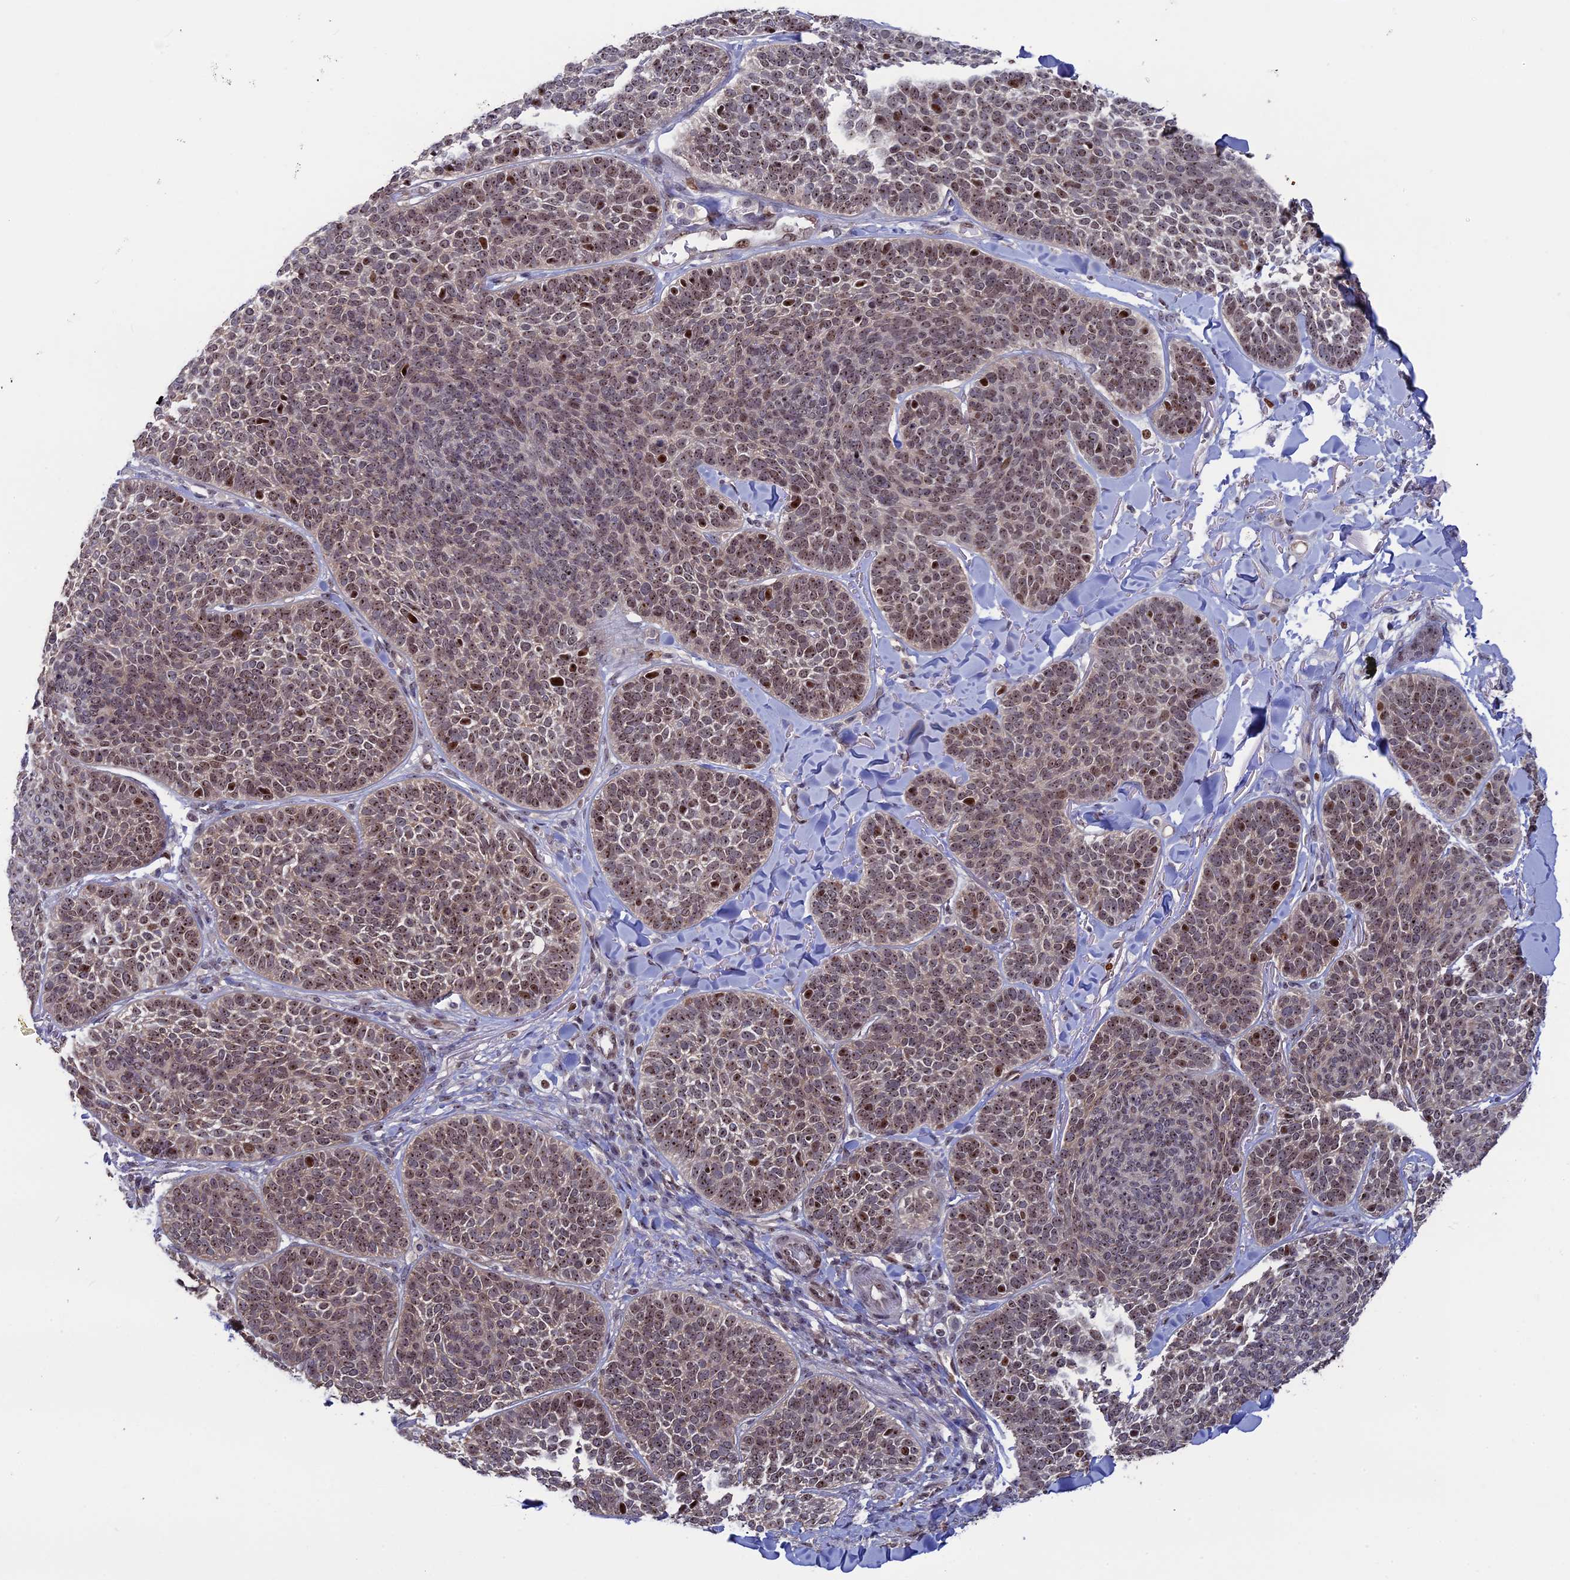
{"staining": {"intensity": "weak", "quantity": ">75%", "location": "nuclear"}, "tissue": "skin cancer", "cell_type": "Tumor cells", "image_type": "cancer", "snomed": [{"axis": "morphology", "description": "Basal cell carcinoma"}, {"axis": "topography", "description": "Skin"}], "caption": "There is low levels of weak nuclear positivity in tumor cells of skin cancer (basal cell carcinoma), as demonstrated by immunohistochemical staining (brown color).", "gene": "CCDC86", "patient": {"sex": "male", "age": 85}}